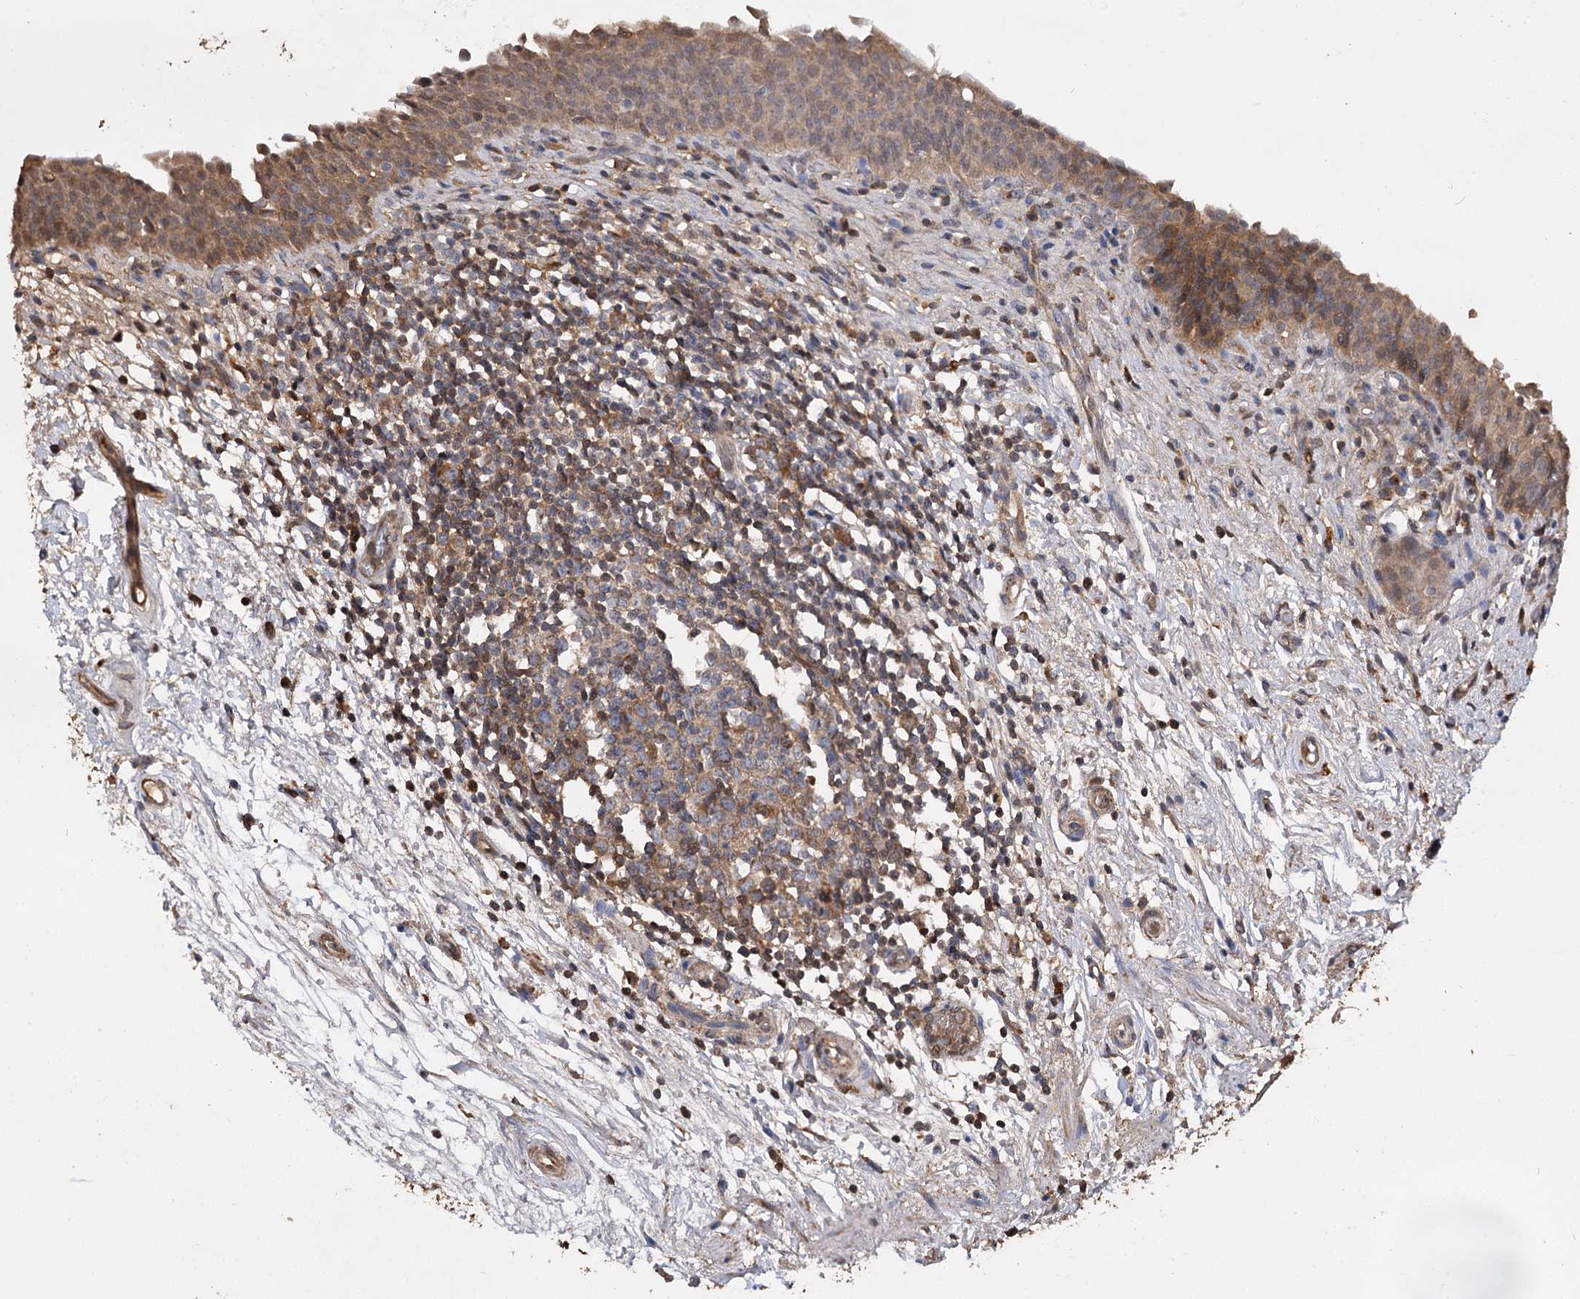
{"staining": {"intensity": "moderate", "quantity": ">75%", "location": "cytoplasmic/membranous"}, "tissue": "urinary bladder", "cell_type": "Urothelial cells", "image_type": "normal", "snomed": [{"axis": "morphology", "description": "Normal tissue, NOS"}, {"axis": "topography", "description": "Urinary bladder"}], "caption": "Protein expression analysis of unremarkable urinary bladder shows moderate cytoplasmic/membranous staining in approximately >75% of urothelial cells.", "gene": "ARL13A", "patient": {"sex": "male", "age": 83}}